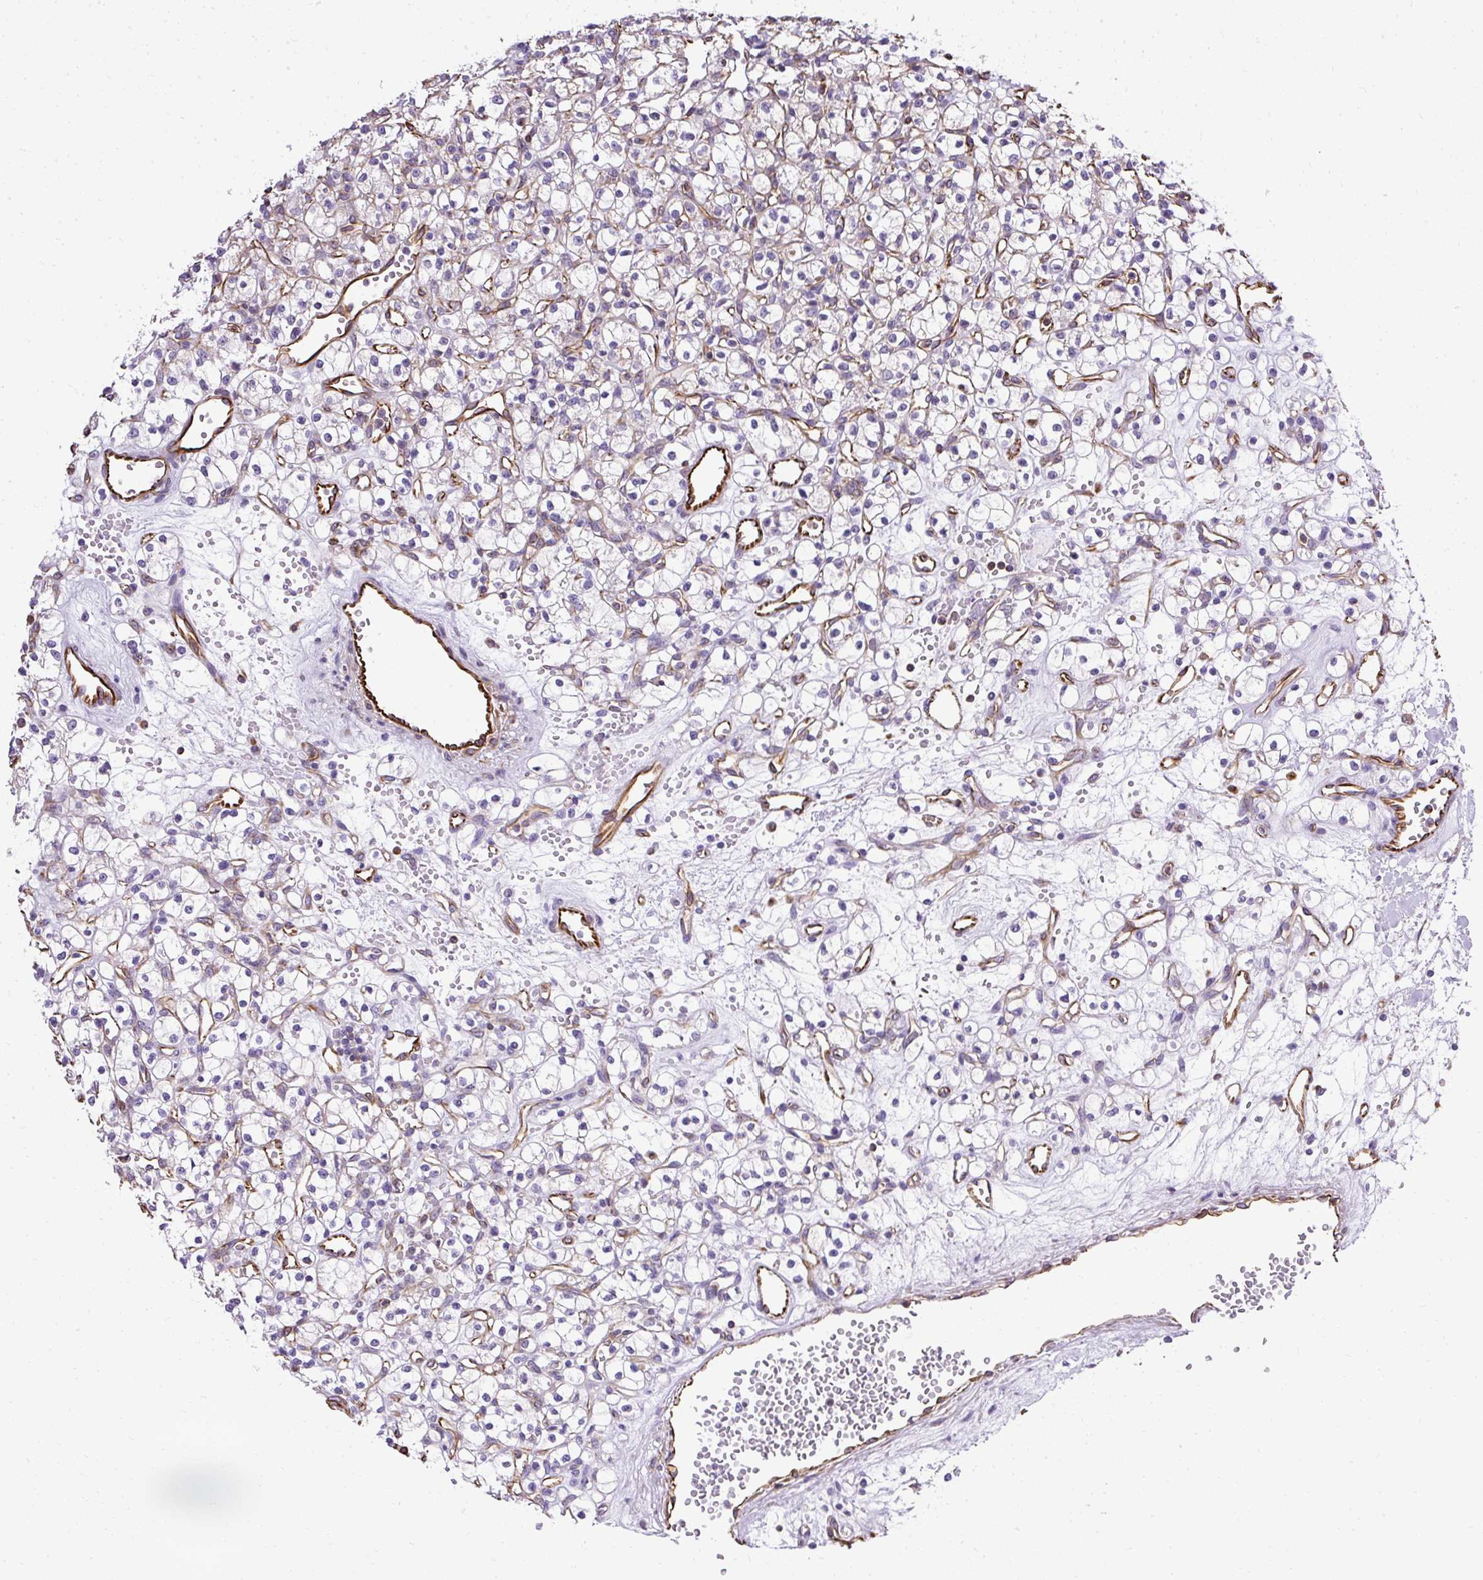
{"staining": {"intensity": "negative", "quantity": "none", "location": "none"}, "tissue": "renal cancer", "cell_type": "Tumor cells", "image_type": "cancer", "snomed": [{"axis": "morphology", "description": "Adenocarcinoma, NOS"}, {"axis": "topography", "description": "Kidney"}], "caption": "This is an immunohistochemistry histopathology image of adenocarcinoma (renal). There is no positivity in tumor cells.", "gene": "PLS1", "patient": {"sex": "female", "age": 59}}